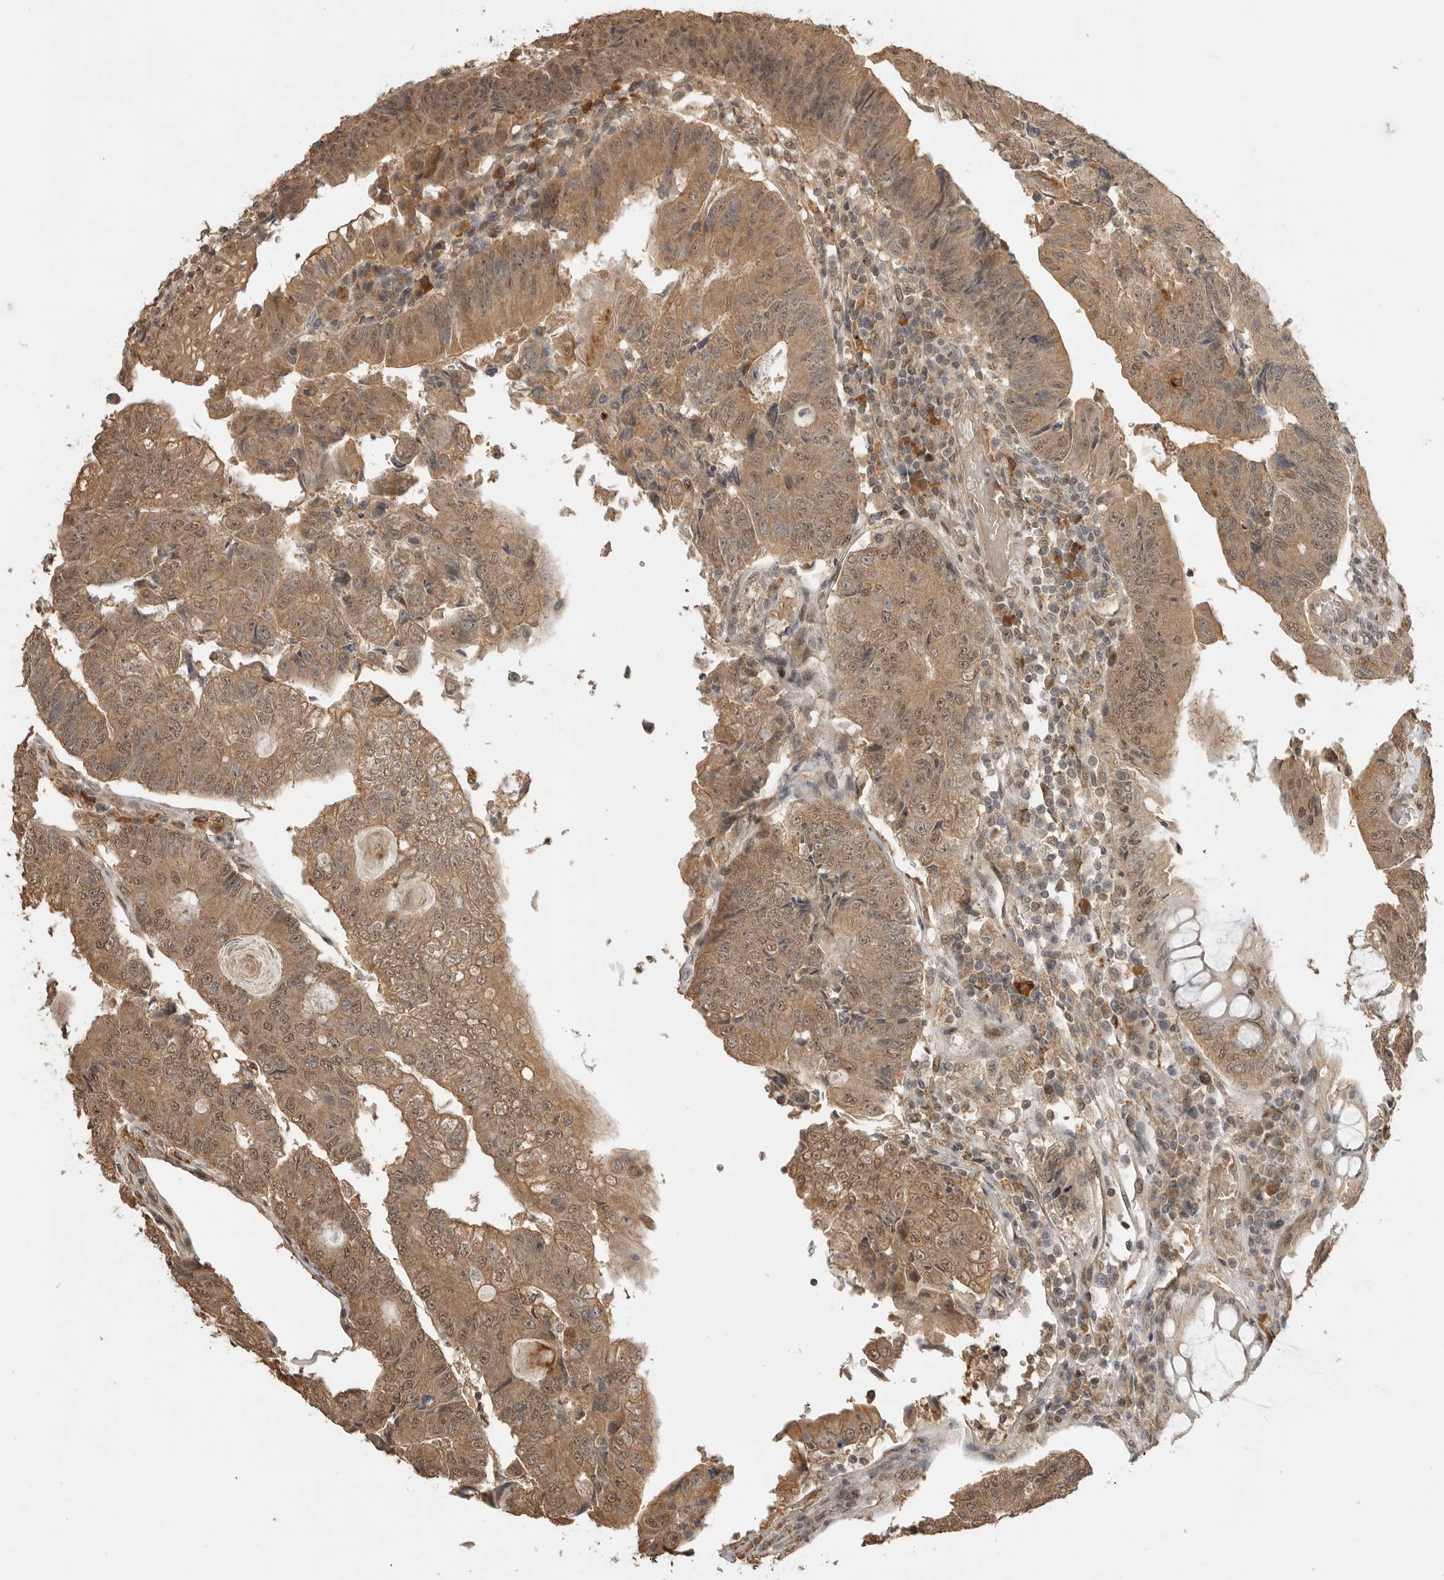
{"staining": {"intensity": "moderate", "quantity": ">75%", "location": "cytoplasmic/membranous,nuclear"}, "tissue": "colorectal cancer", "cell_type": "Tumor cells", "image_type": "cancer", "snomed": [{"axis": "morphology", "description": "Adenocarcinoma, NOS"}, {"axis": "topography", "description": "Colon"}], "caption": "Human colorectal cancer (adenocarcinoma) stained with a protein marker shows moderate staining in tumor cells.", "gene": "ASPSCR1", "patient": {"sex": "female", "age": 67}}